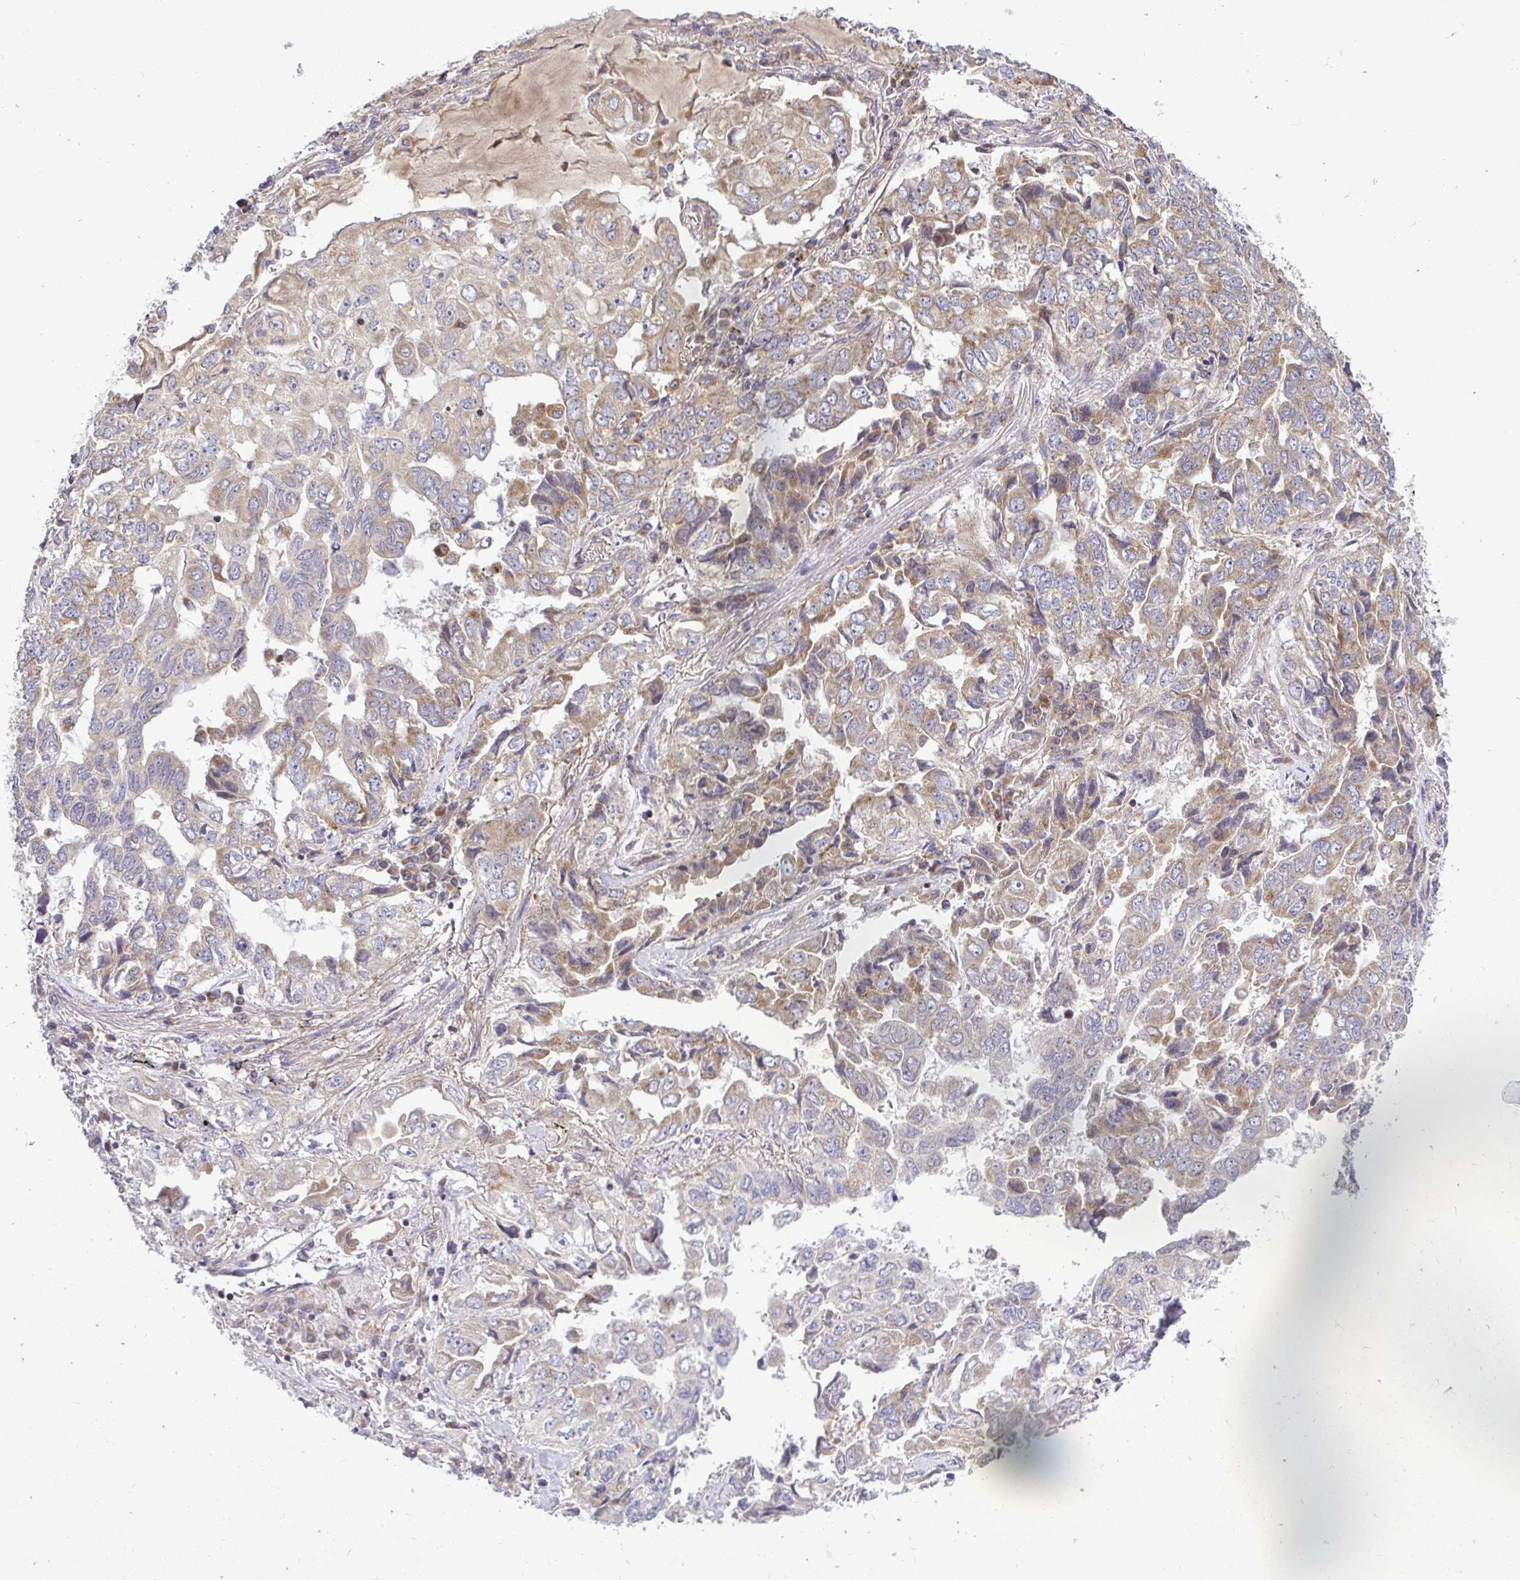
{"staining": {"intensity": "moderate", "quantity": ">75%", "location": "cytoplasmic/membranous"}, "tissue": "lung cancer", "cell_type": "Tumor cells", "image_type": "cancer", "snomed": [{"axis": "morphology", "description": "Adenocarcinoma, NOS"}, {"axis": "topography", "description": "Lung"}], "caption": "Protein staining of lung cancer (adenocarcinoma) tissue shows moderate cytoplasmic/membranous expression in about >75% of tumor cells.", "gene": "VTI1B", "patient": {"sex": "female", "age": 52}}